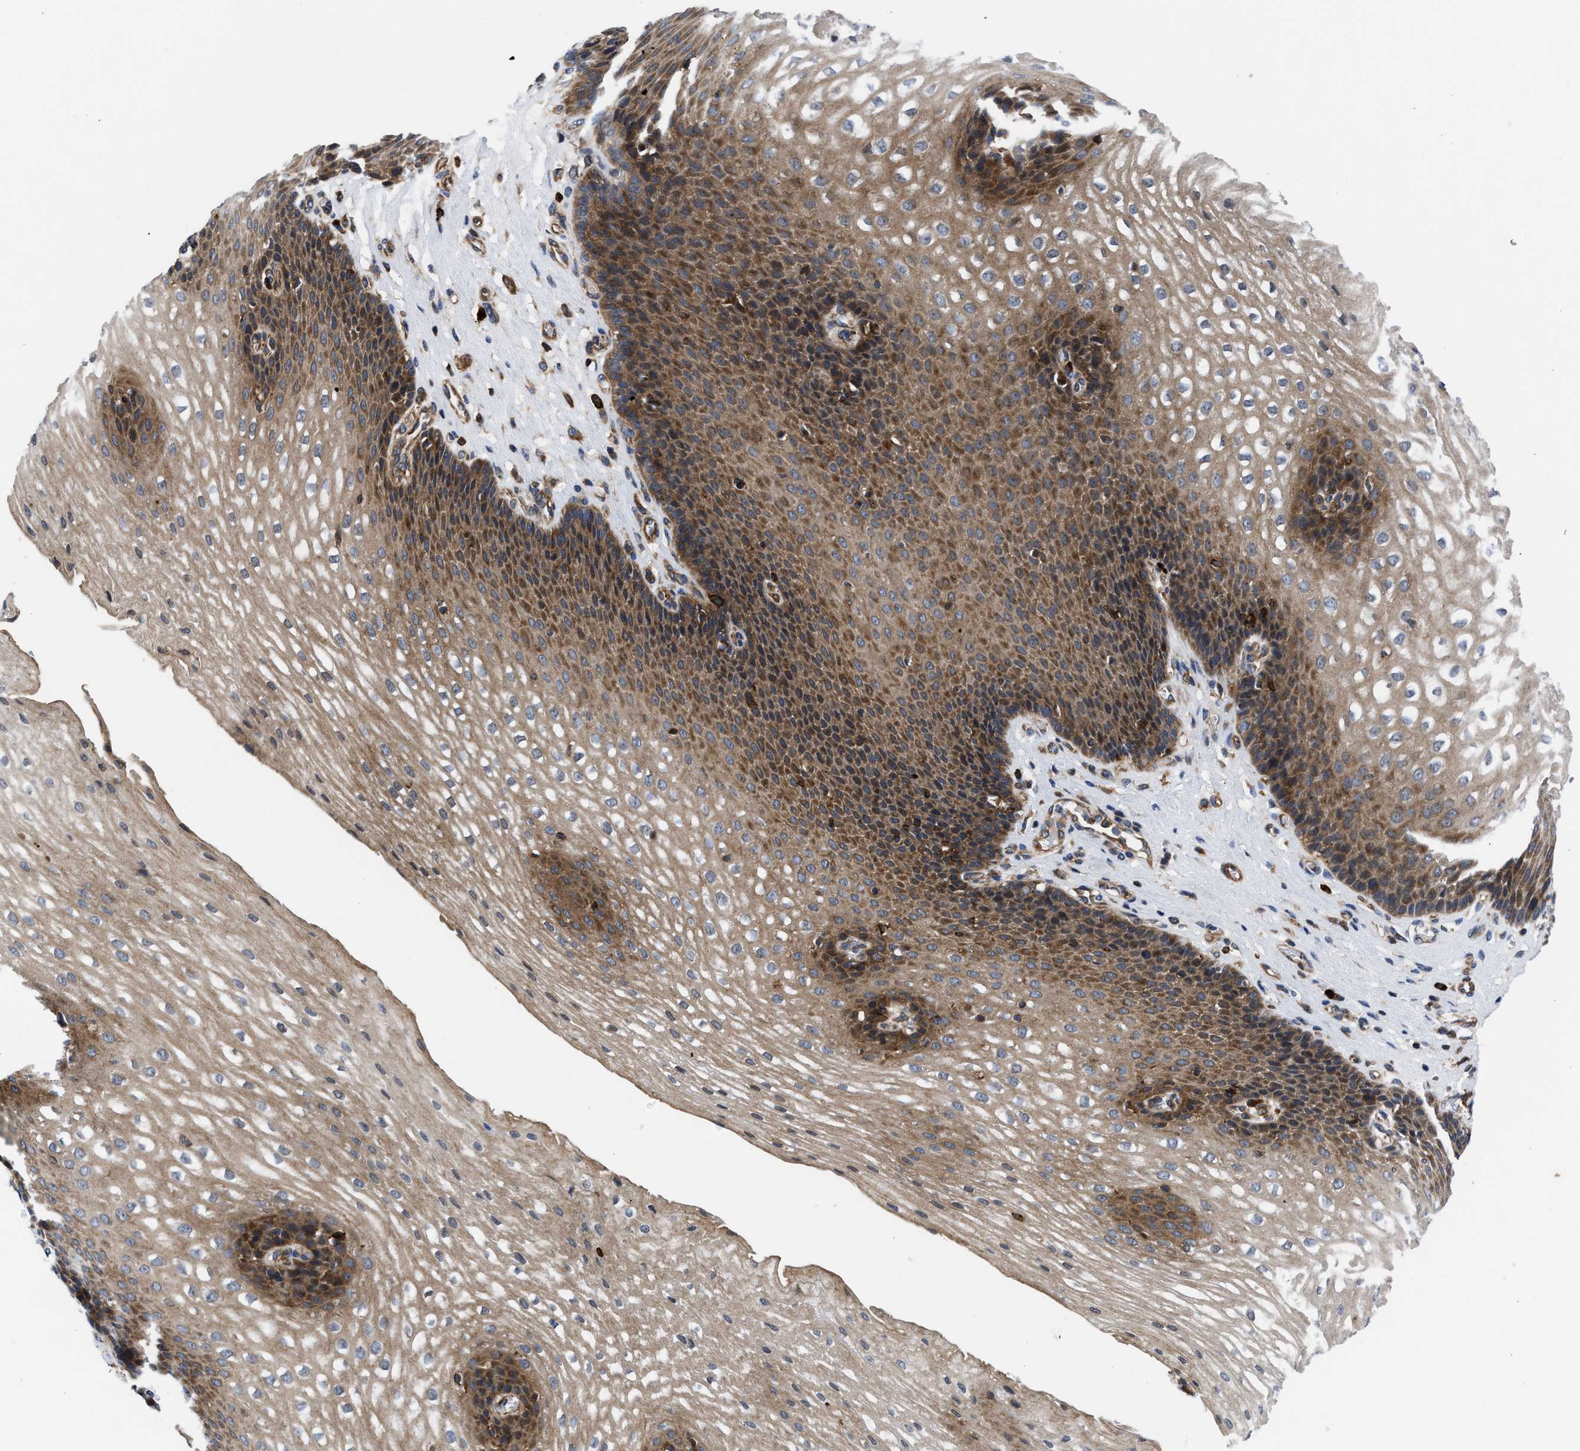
{"staining": {"intensity": "moderate", "quantity": ">75%", "location": "cytoplasmic/membranous"}, "tissue": "esophagus", "cell_type": "Squamous epithelial cells", "image_type": "normal", "snomed": [{"axis": "morphology", "description": "Normal tissue, NOS"}, {"axis": "topography", "description": "Esophagus"}], "caption": "Protein staining by IHC reveals moderate cytoplasmic/membranous expression in approximately >75% of squamous epithelial cells in benign esophagus. The protein is shown in brown color, while the nuclei are stained blue.", "gene": "SPAST", "patient": {"sex": "male", "age": 48}}